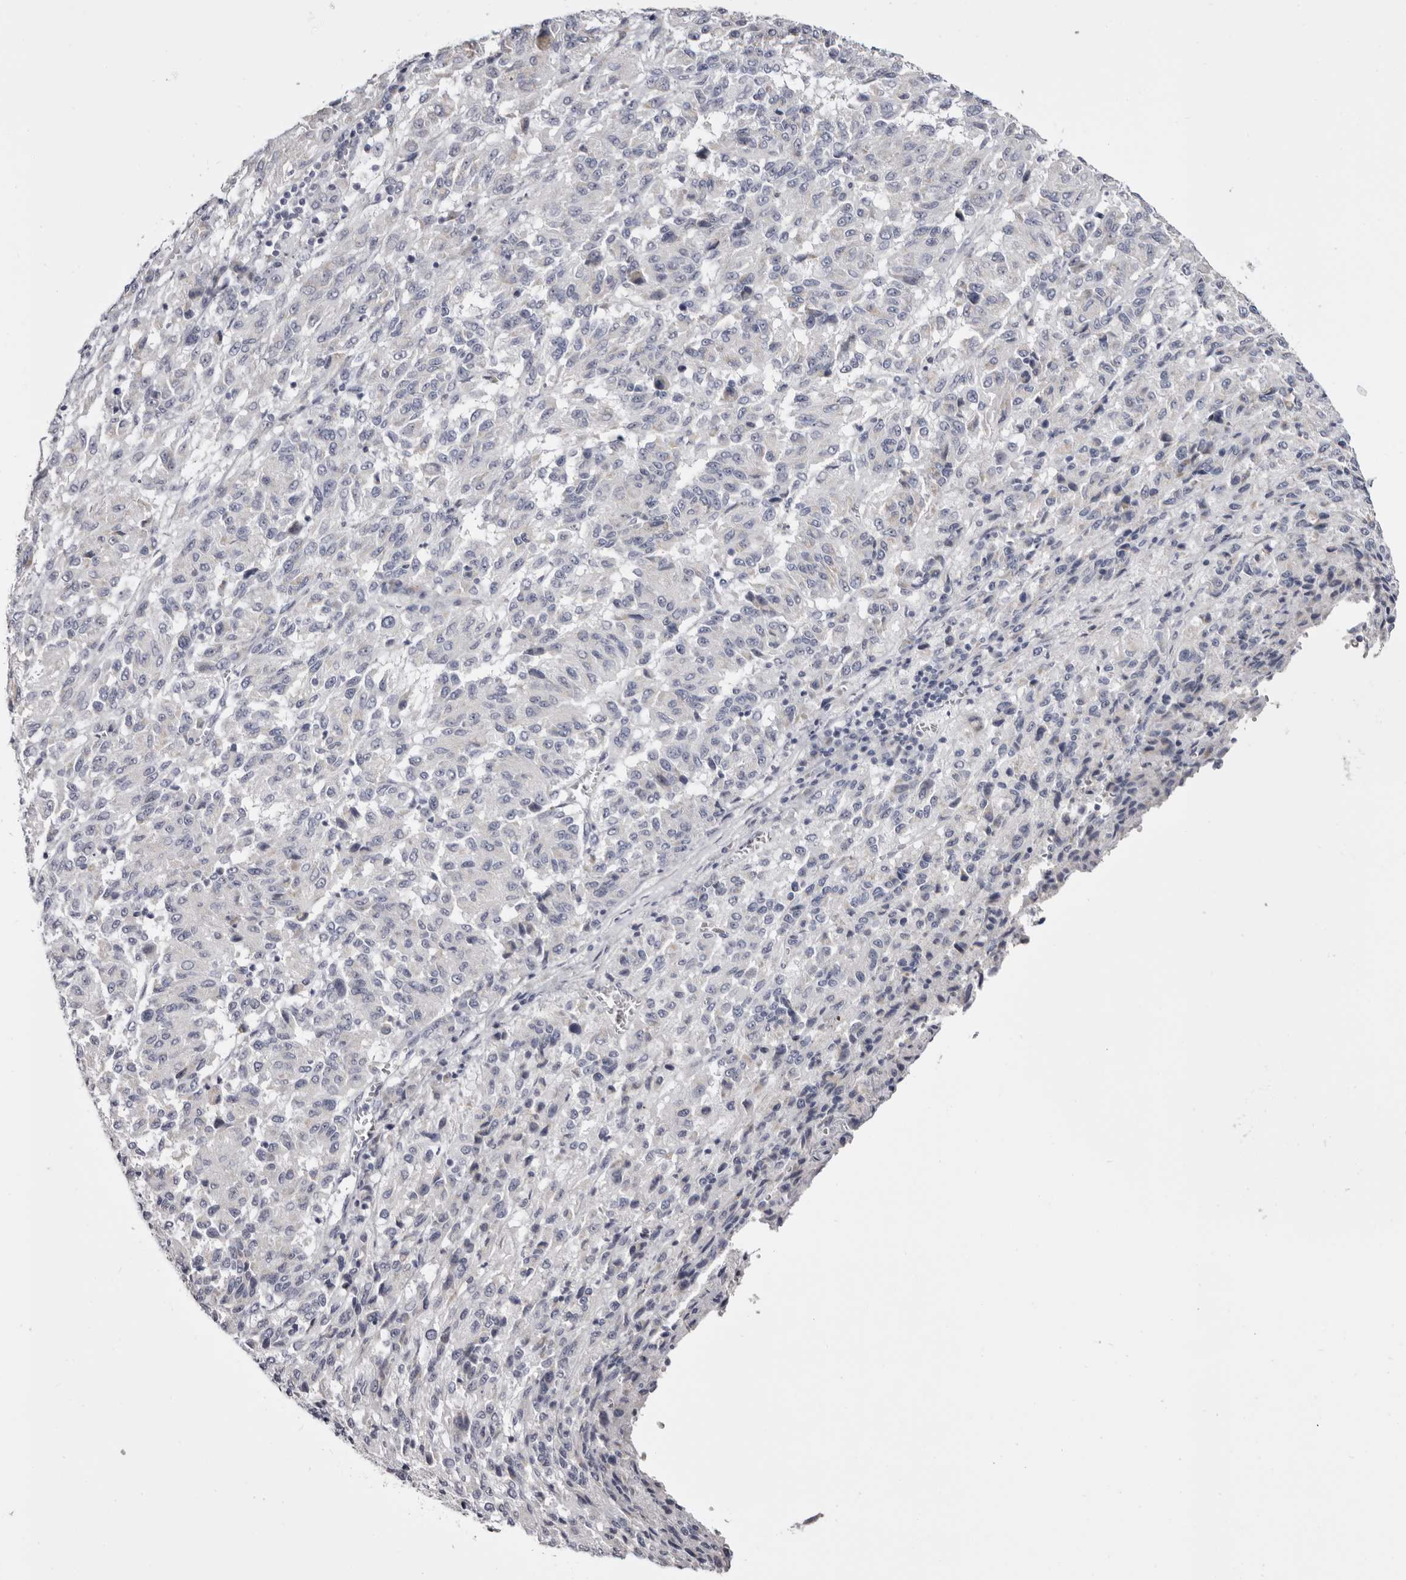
{"staining": {"intensity": "negative", "quantity": "none", "location": "none"}, "tissue": "melanoma", "cell_type": "Tumor cells", "image_type": "cancer", "snomed": [{"axis": "morphology", "description": "Malignant melanoma, Metastatic site"}, {"axis": "topography", "description": "Lung"}], "caption": "This is an immunohistochemistry (IHC) histopathology image of human malignant melanoma (metastatic site). There is no staining in tumor cells.", "gene": "CASQ1", "patient": {"sex": "male", "age": 64}}